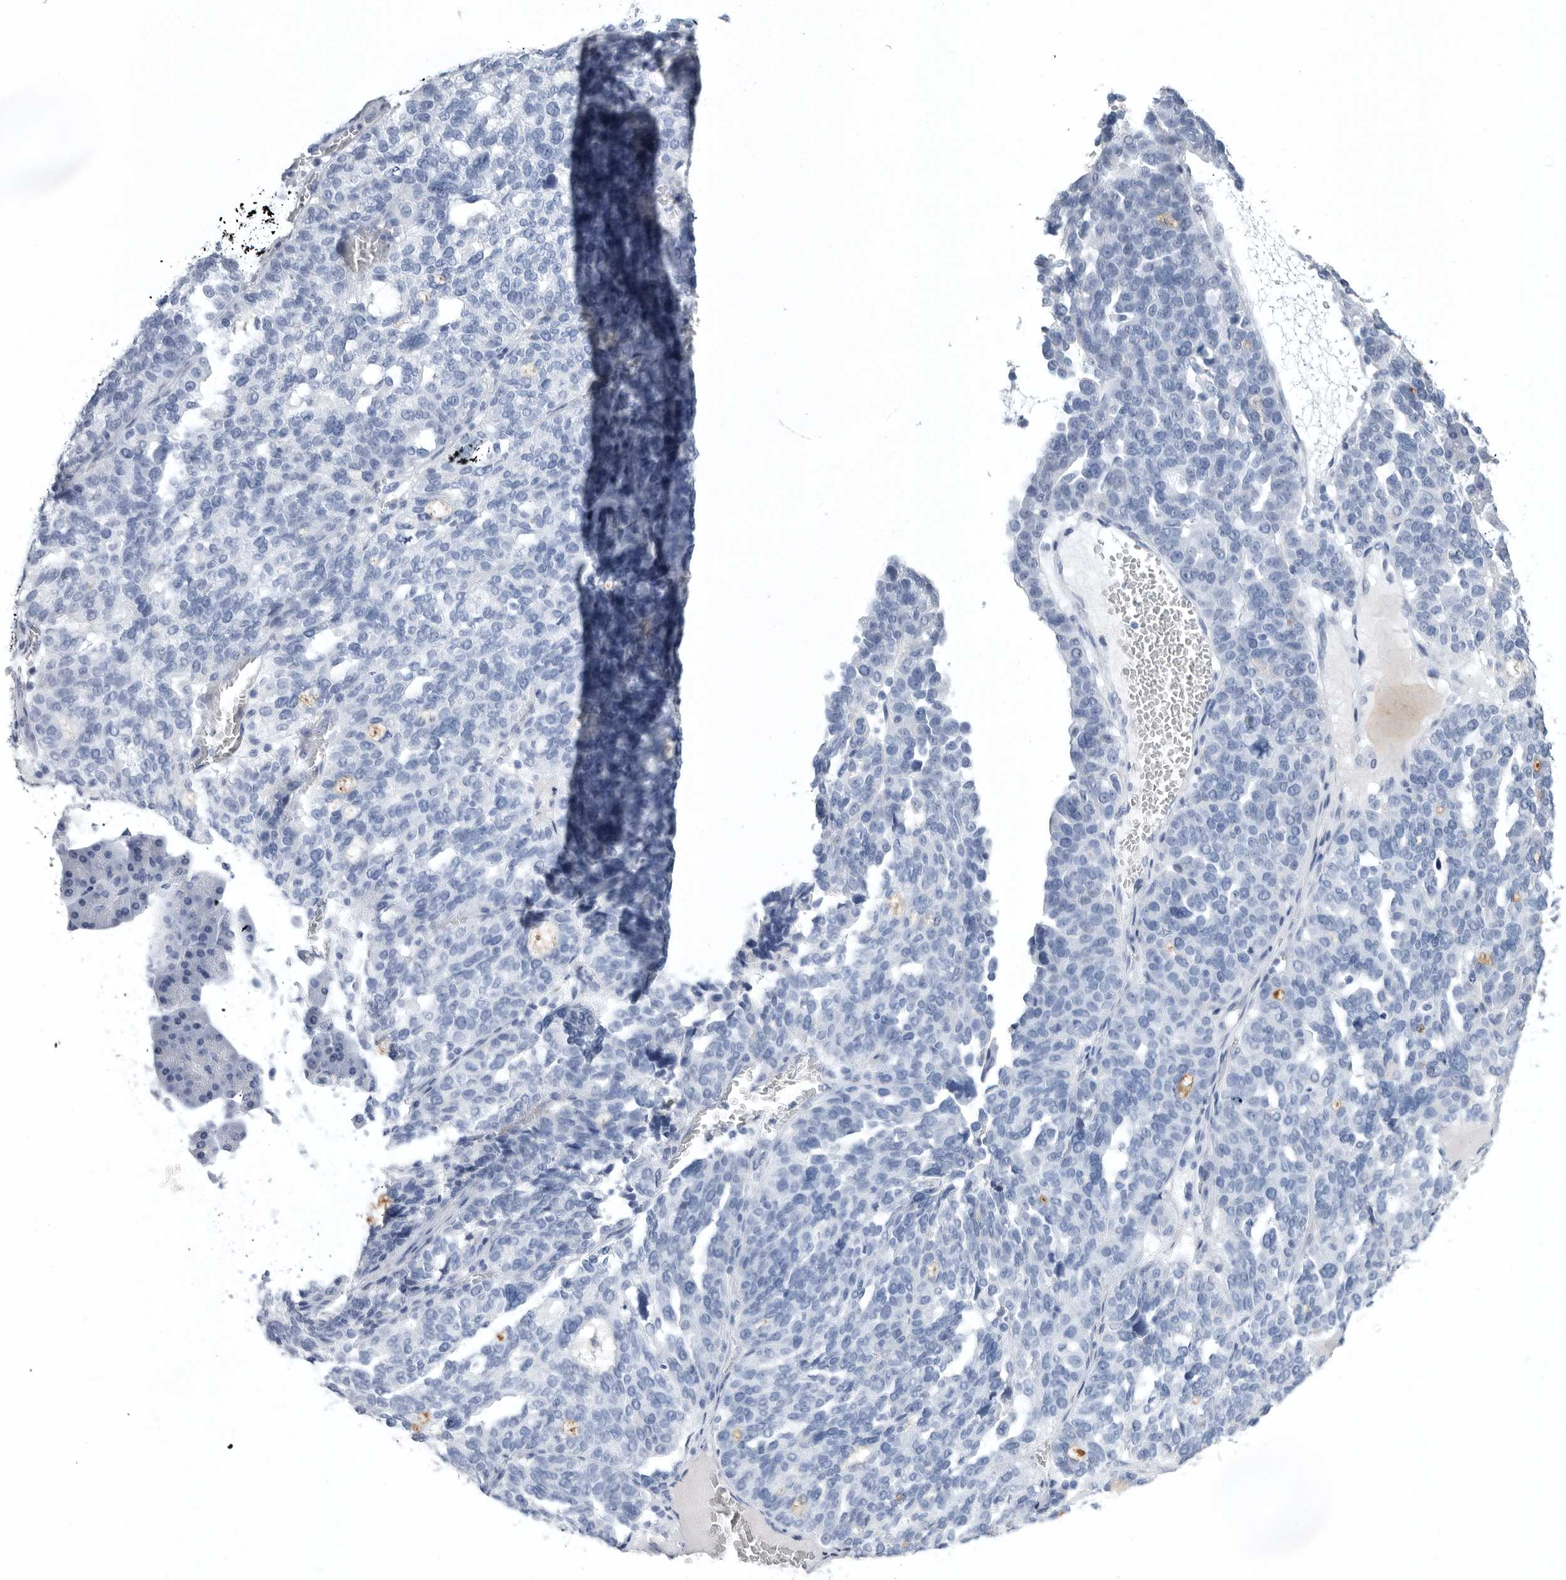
{"staining": {"intensity": "negative", "quantity": "none", "location": "none"}, "tissue": "ovarian cancer", "cell_type": "Tumor cells", "image_type": "cancer", "snomed": [{"axis": "morphology", "description": "Cystadenocarcinoma, serous, NOS"}, {"axis": "topography", "description": "Ovary"}], "caption": "Immunohistochemistry (IHC) photomicrograph of neoplastic tissue: human ovarian serous cystadenocarcinoma stained with DAB (3,3'-diaminobenzidine) demonstrates no significant protein positivity in tumor cells.", "gene": "TIMP1", "patient": {"sex": "female", "age": 59}}